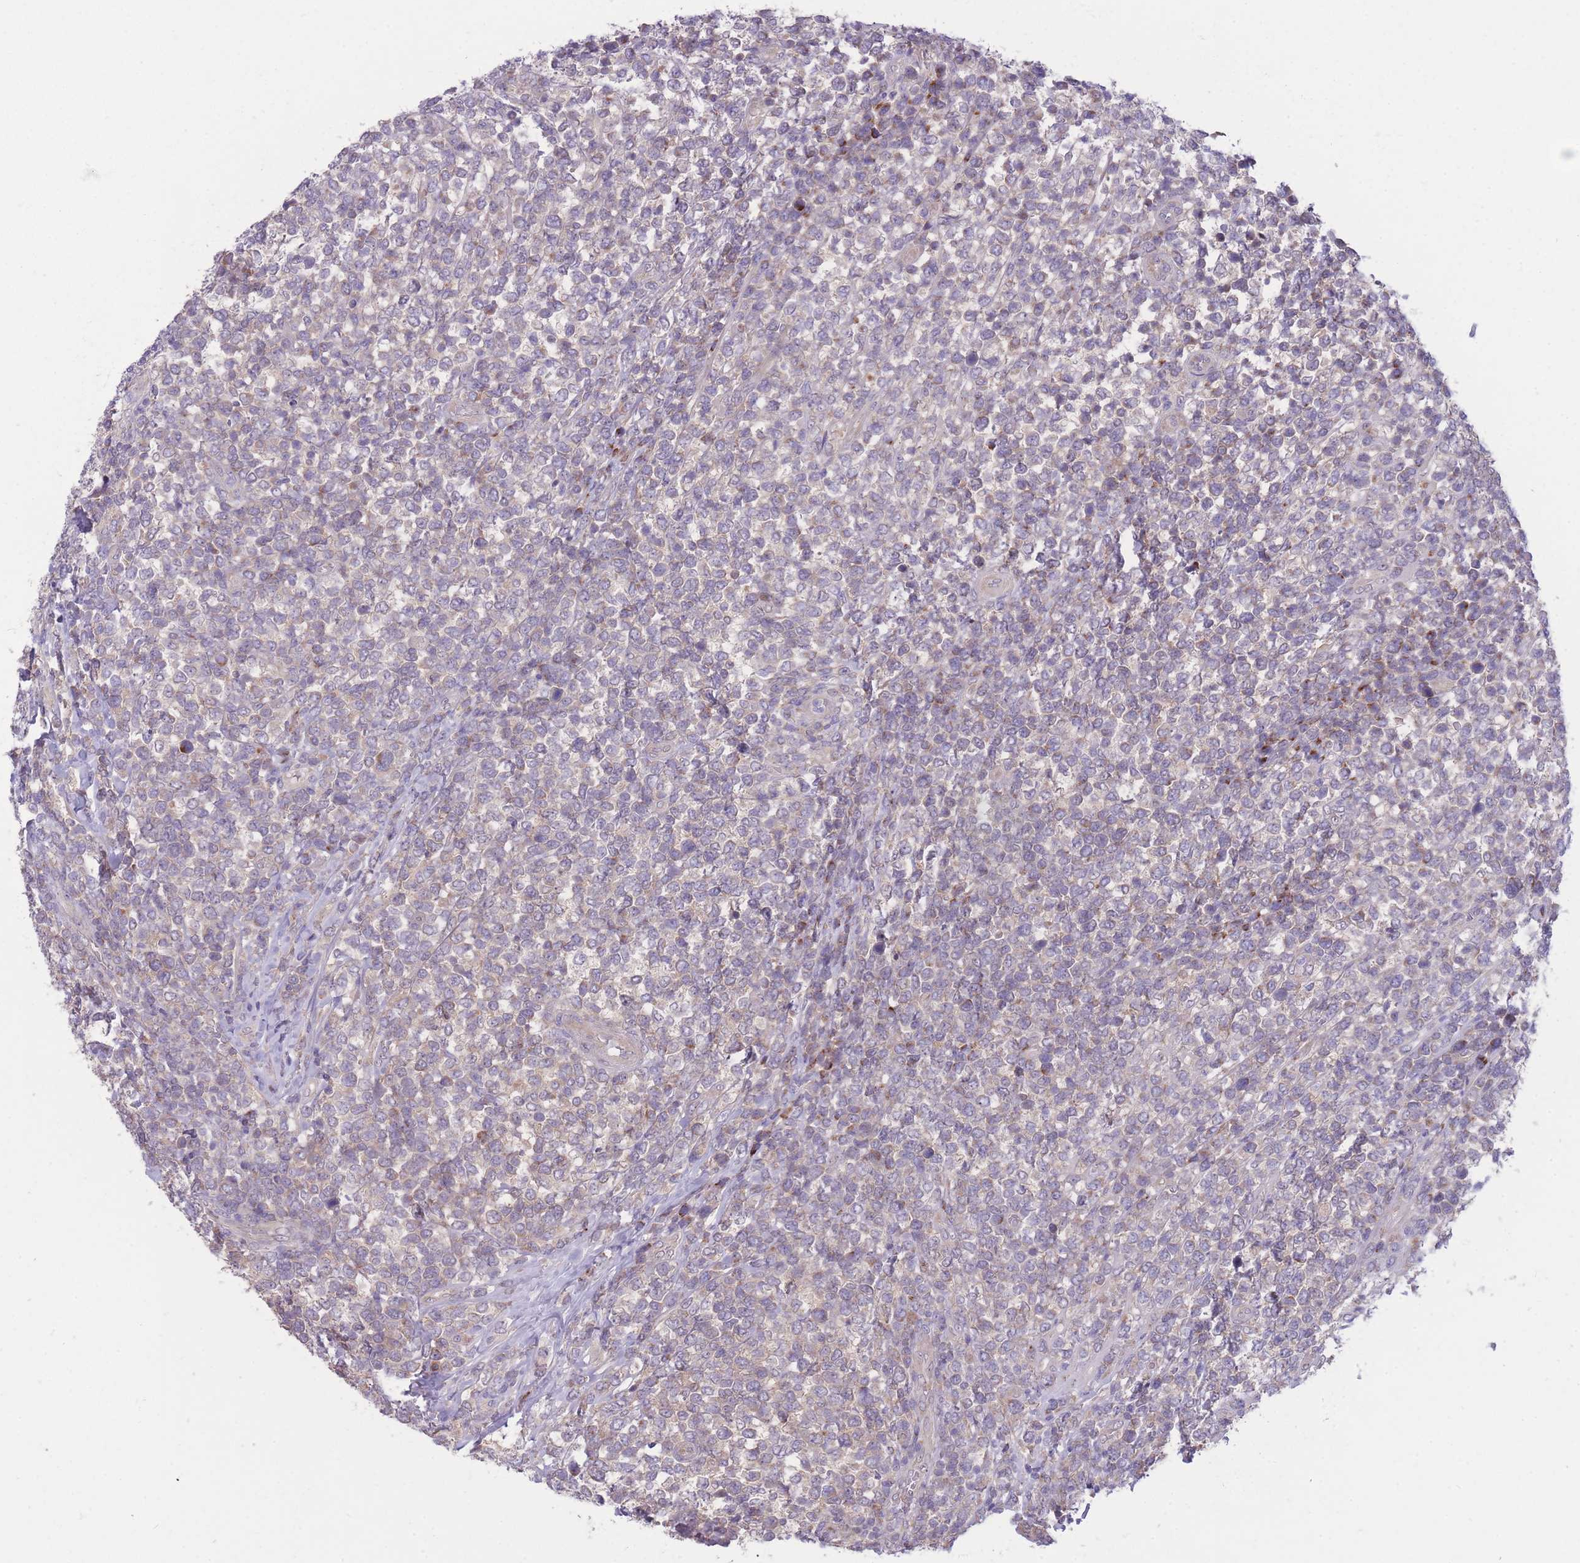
{"staining": {"intensity": "weak", "quantity": "<25%", "location": "cytoplasmic/membranous"}, "tissue": "lymphoma", "cell_type": "Tumor cells", "image_type": "cancer", "snomed": [{"axis": "morphology", "description": "Malignant lymphoma, non-Hodgkin's type, High grade"}, {"axis": "topography", "description": "Soft tissue"}], "caption": "Protein analysis of malignant lymphoma, non-Hodgkin's type (high-grade) reveals no significant expression in tumor cells.", "gene": "CCT6B", "patient": {"sex": "female", "age": 56}}